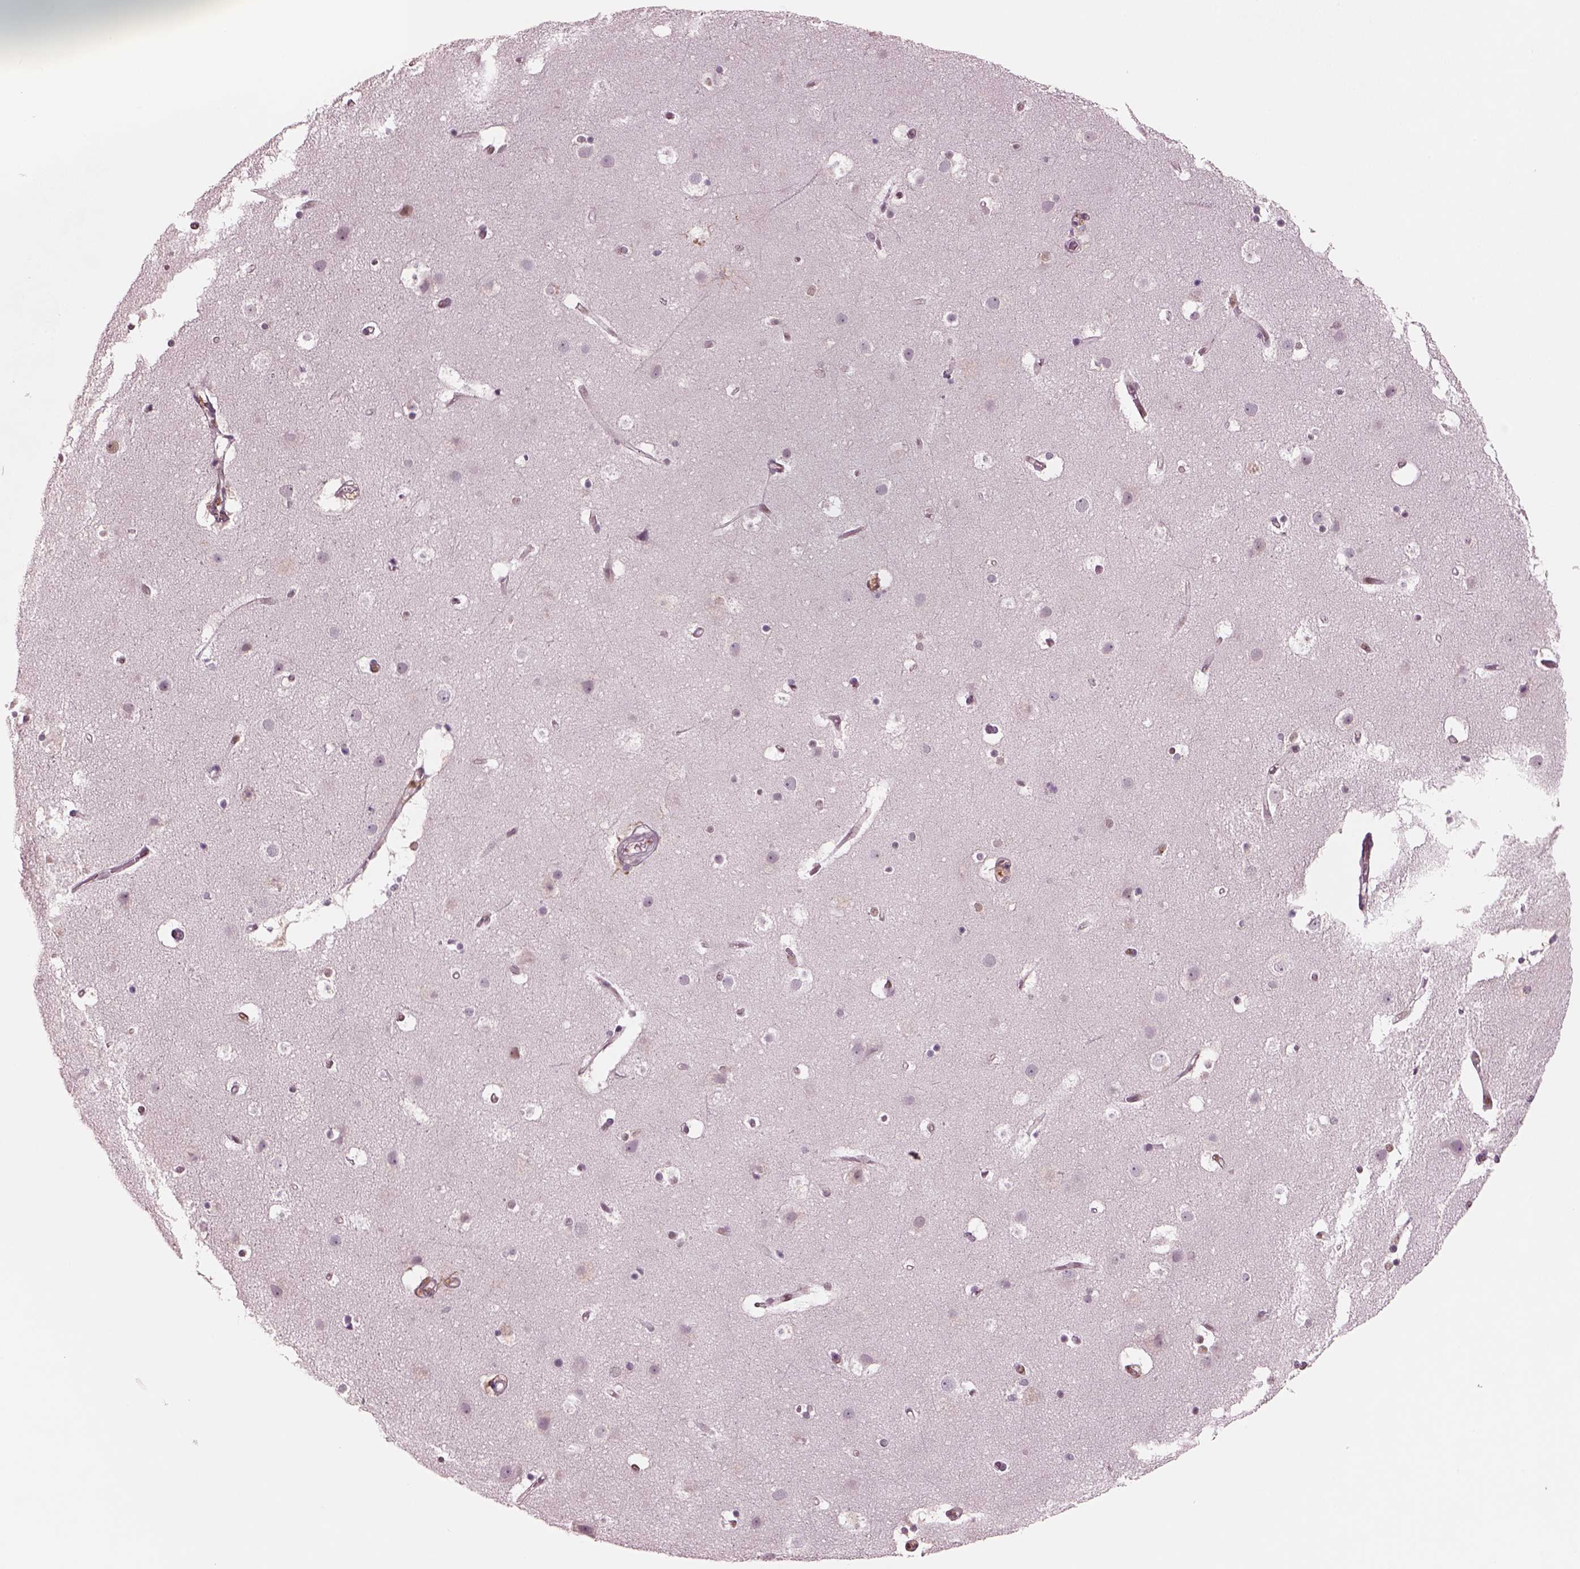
{"staining": {"intensity": "negative", "quantity": "none", "location": "none"}, "tissue": "cerebral cortex", "cell_type": "Endothelial cells", "image_type": "normal", "snomed": [{"axis": "morphology", "description": "Normal tissue, NOS"}, {"axis": "topography", "description": "Cerebral cortex"}], "caption": "The IHC histopathology image has no significant positivity in endothelial cells of cerebral cortex.", "gene": "SEPHS1", "patient": {"sex": "female", "age": 52}}